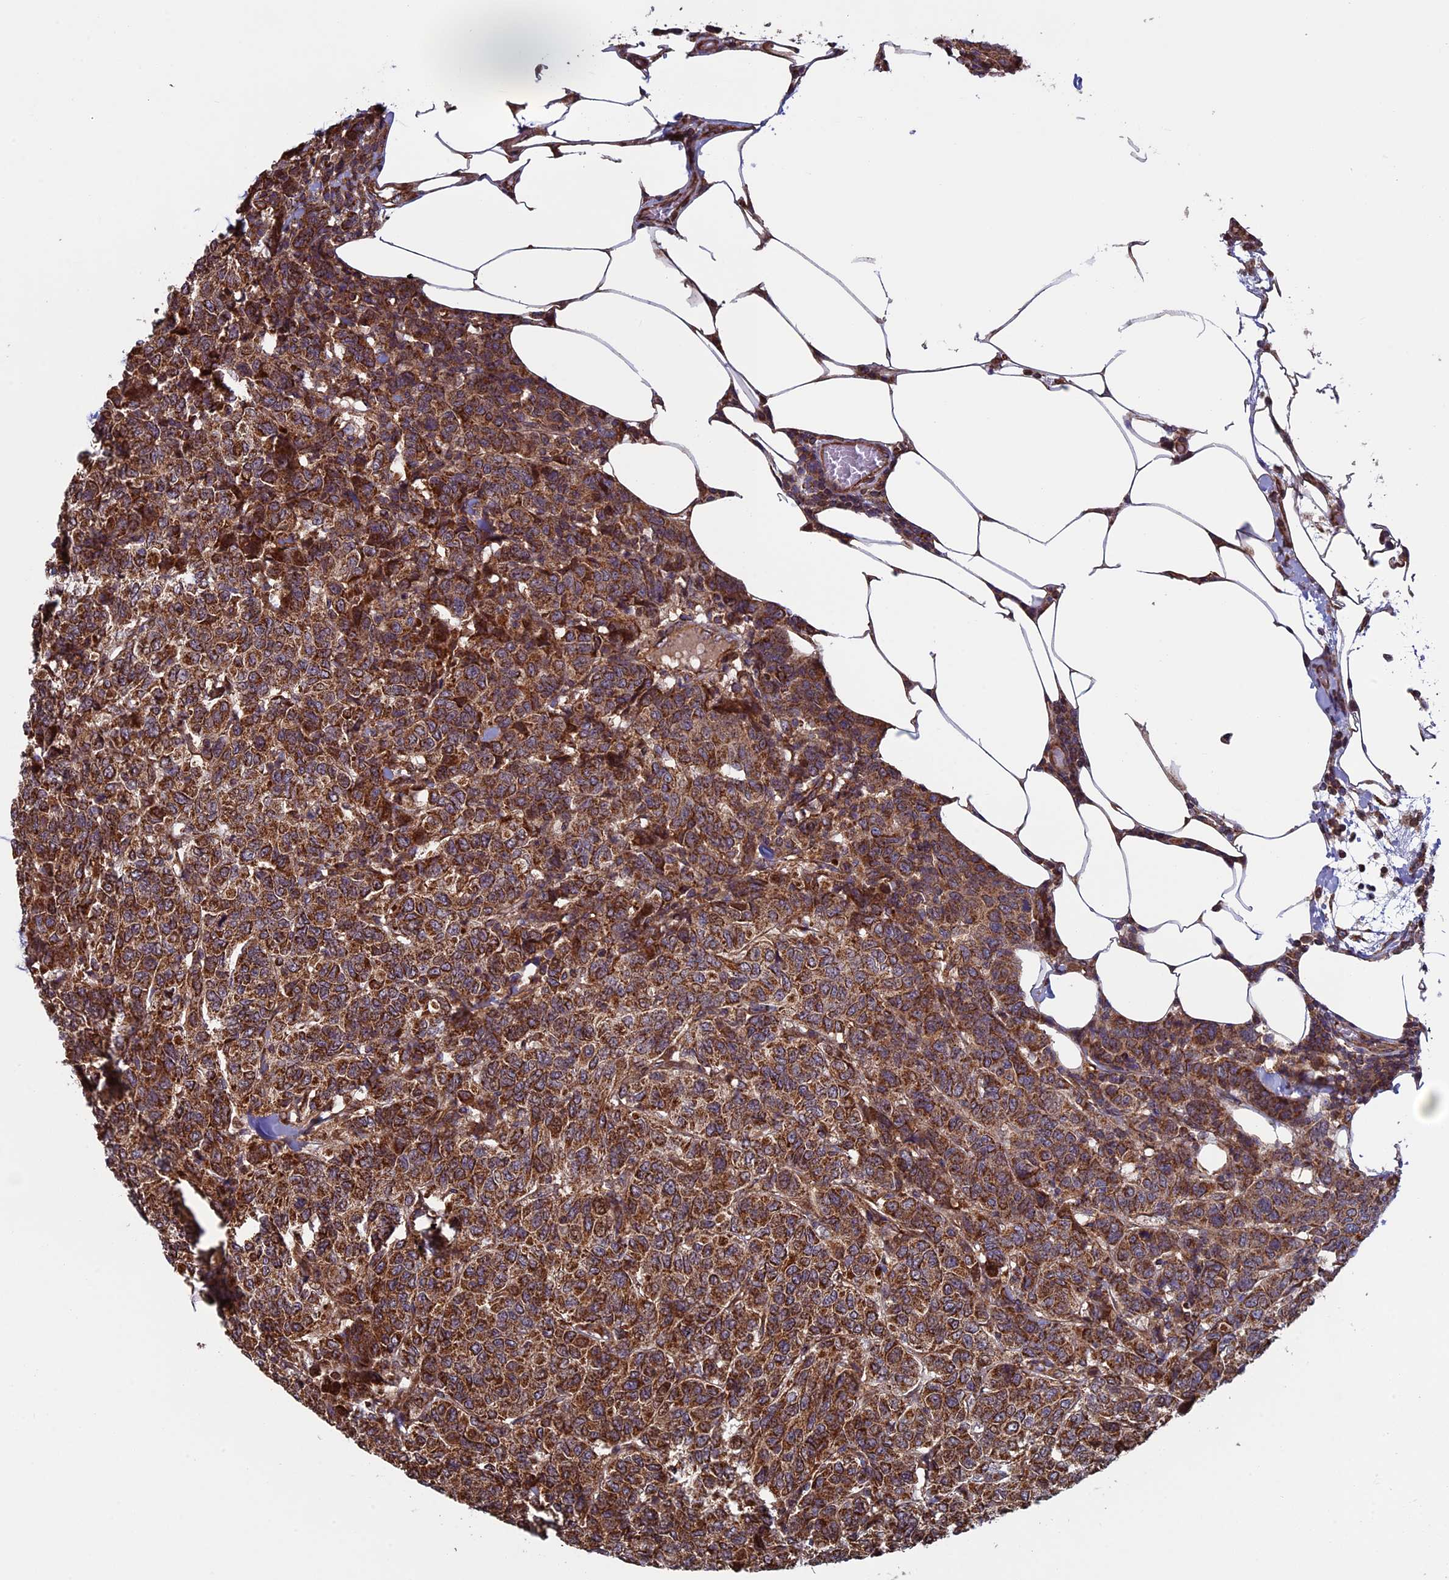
{"staining": {"intensity": "strong", "quantity": ">75%", "location": "cytoplasmic/membranous"}, "tissue": "breast cancer", "cell_type": "Tumor cells", "image_type": "cancer", "snomed": [{"axis": "morphology", "description": "Duct carcinoma"}, {"axis": "topography", "description": "Breast"}], "caption": "Intraductal carcinoma (breast) stained with a protein marker reveals strong staining in tumor cells.", "gene": "CCDC8", "patient": {"sex": "female", "age": 55}}